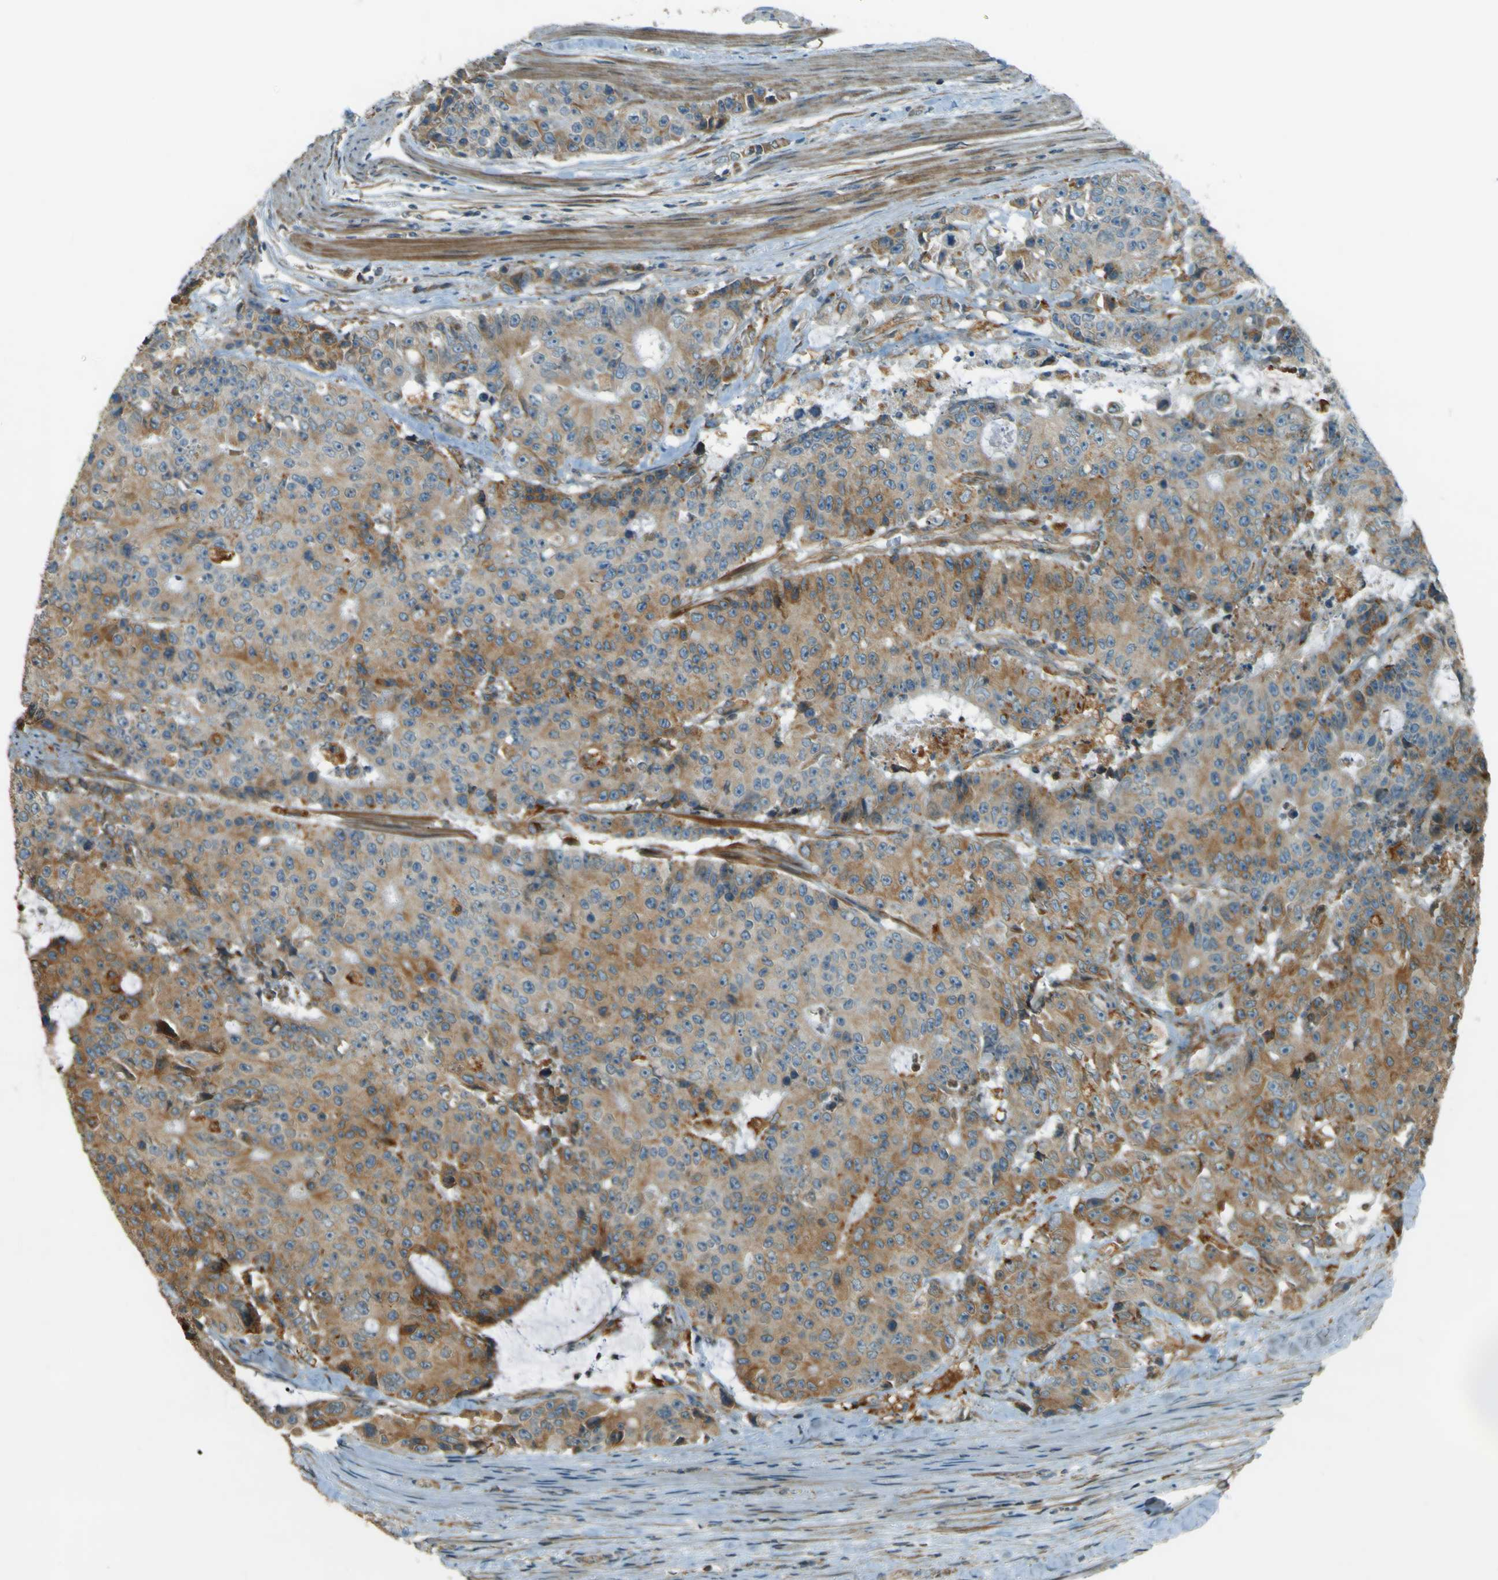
{"staining": {"intensity": "moderate", "quantity": "25%-75%", "location": "cytoplasmic/membranous"}, "tissue": "colorectal cancer", "cell_type": "Tumor cells", "image_type": "cancer", "snomed": [{"axis": "morphology", "description": "Adenocarcinoma, NOS"}, {"axis": "topography", "description": "Colon"}], "caption": "Immunohistochemistry micrograph of neoplastic tissue: human colorectal cancer stained using immunohistochemistry displays medium levels of moderate protein expression localized specifically in the cytoplasmic/membranous of tumor cells, appearing as a cytoplasmic/membranous brown color.", "gene": "LPCAT1", "patient": {"sex": "female", "age": 86}}